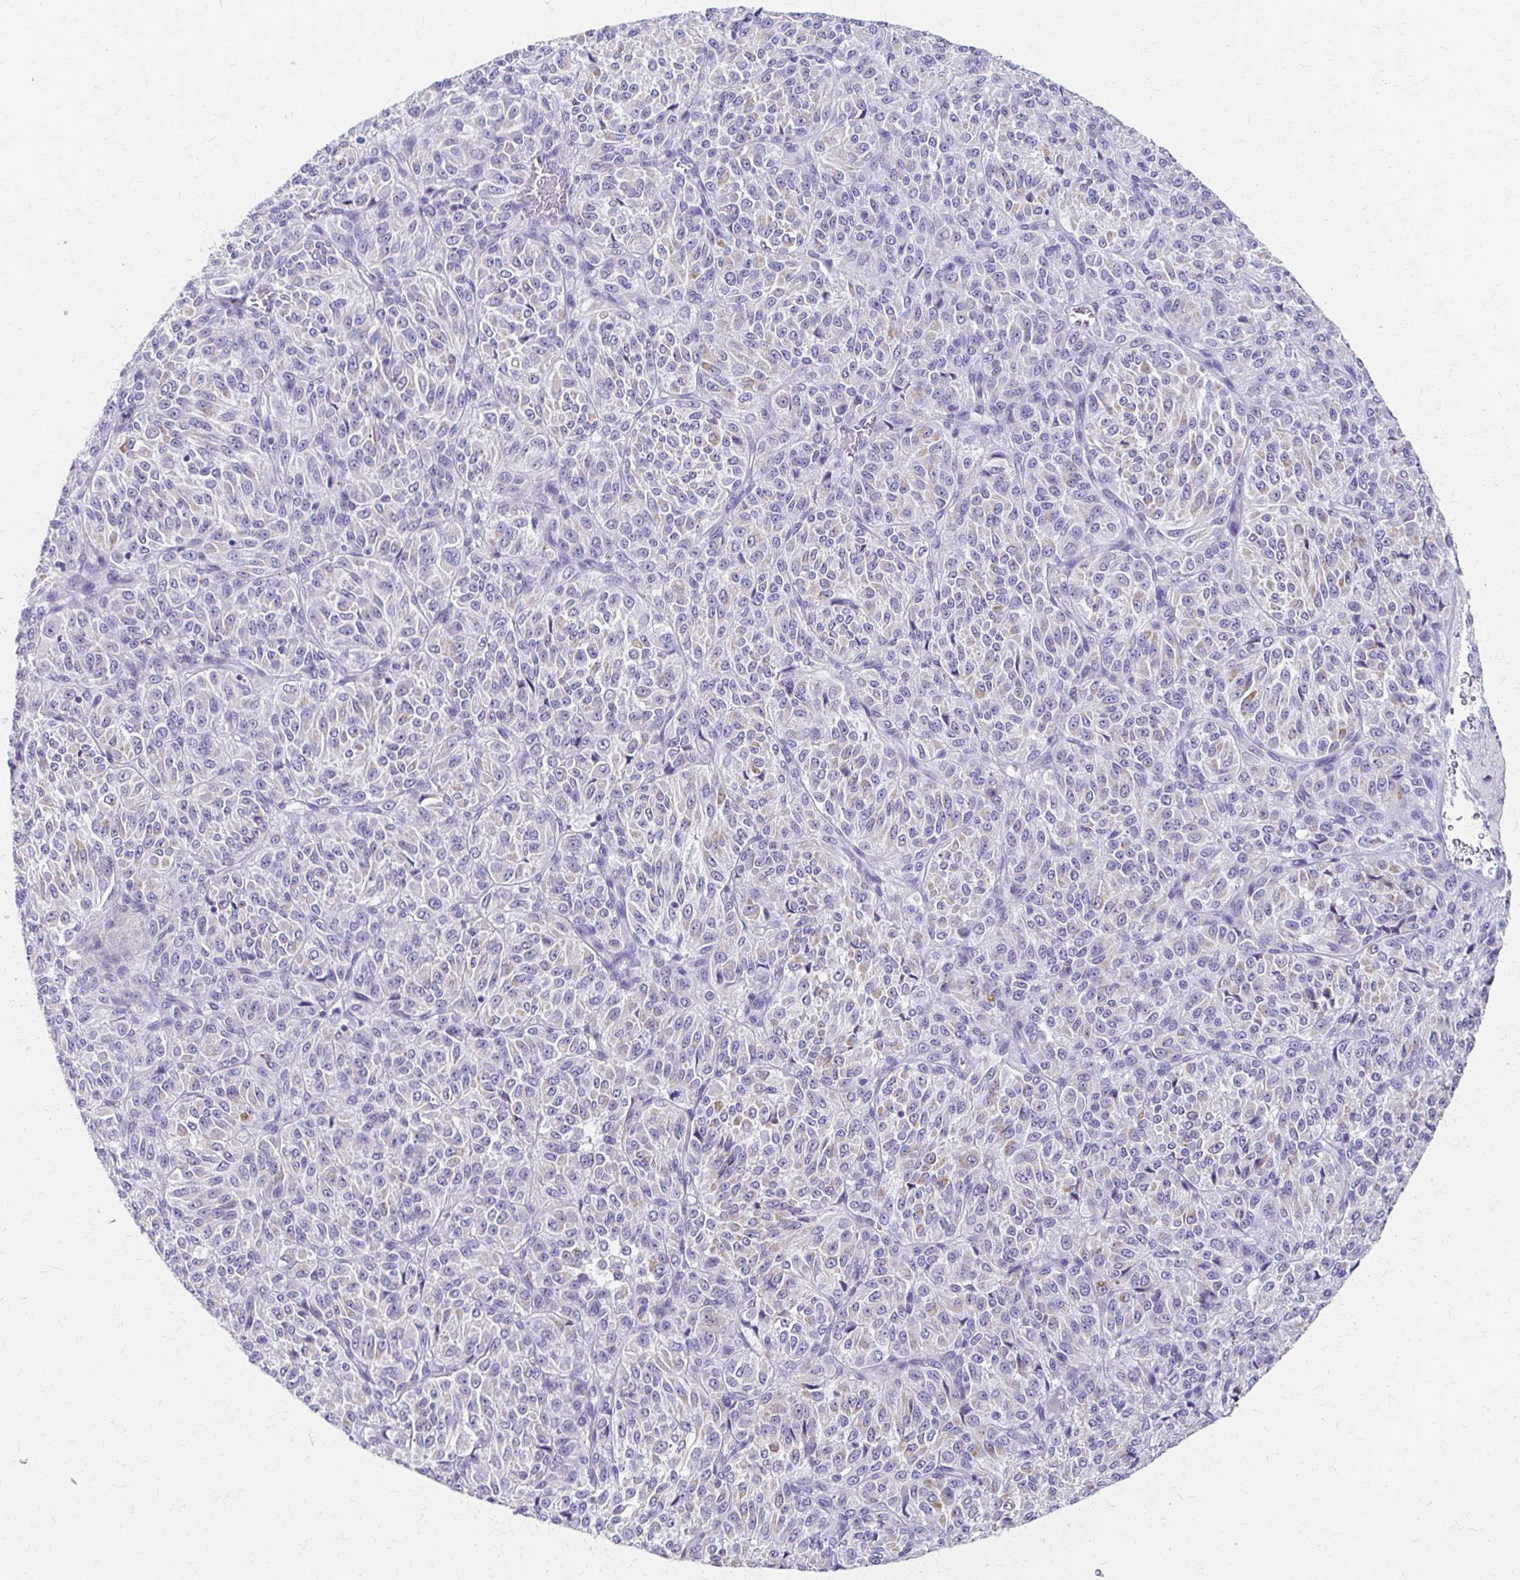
{"staining": {"intensity": "weak", "quantity": "25%-75%", "location": "cytoplasmic/membranous"}, "tissue": "melanoma", "cell_type": "Tumor cells", "image_type": "cancer", "snomed": [{"axis": "morphology", "description": "Malignant melanoma, Metastatic site"}, {"axis": "topography", "description": "Brain"}], "caption": "Weak cytoplasmic/membranous expression is appreciated in about 25%-75% of tumor cells in melanoma.", "gene": "ZSCAN5B", "patient": {"sex": "female", "age": 56}}